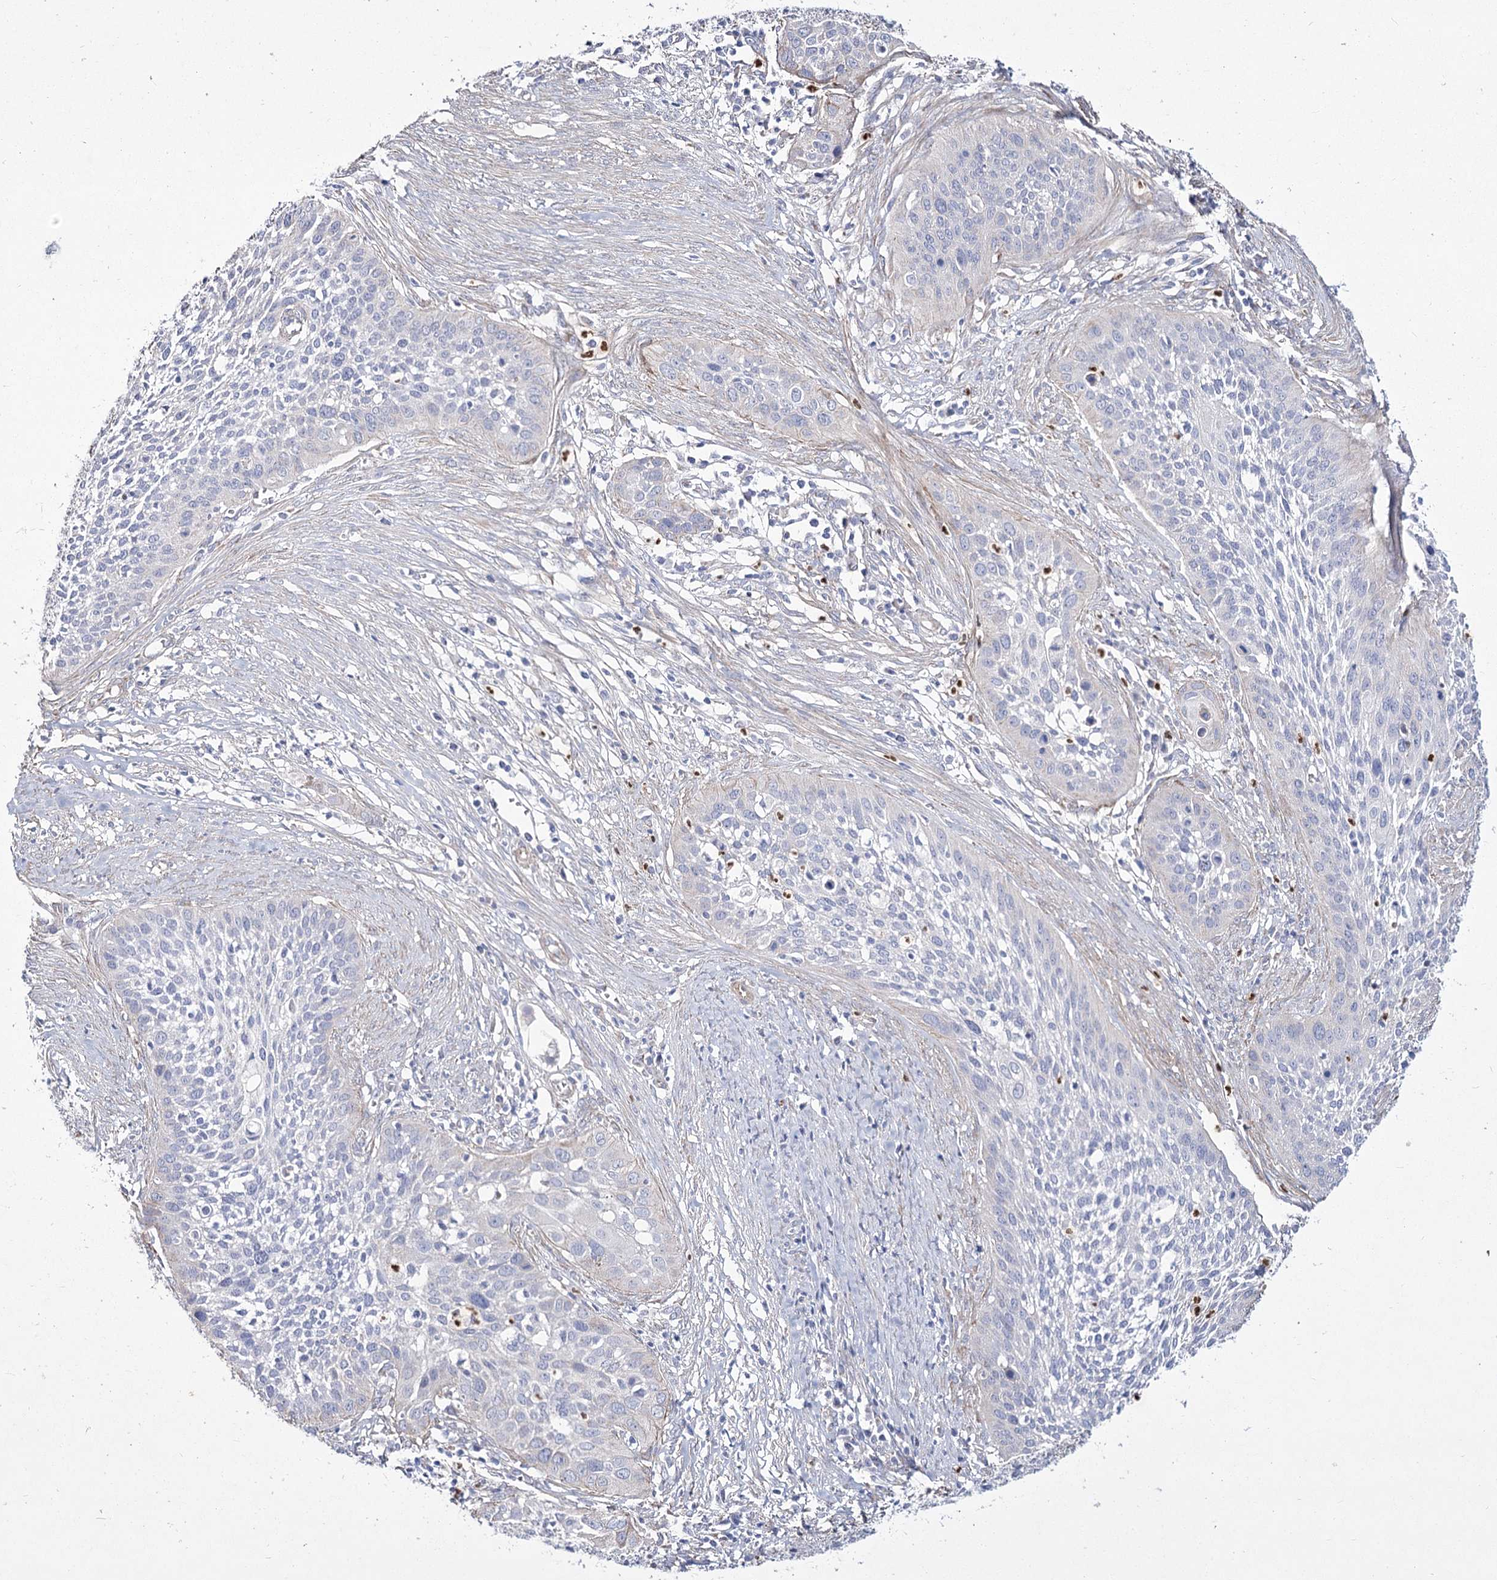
{"staining": {"intensity": "negative", "quantity": "none", "location": "none"}, "tissue": "cervical cancer", "cell_type": "Tumor cells", "image_type": "cancer", "snomed": [{"axis": "morphology", "description": "Squamous cell carcinoma, NOS"}, {"axis": "topography", "description": "Cervix"}], "caption": "Cervical squamous cell carcinoma was stained to show a protein in brown. There is no significant positivity in tumor cells.", "gene": "ME3", "patient": {"sex": "female", "age": 34}}